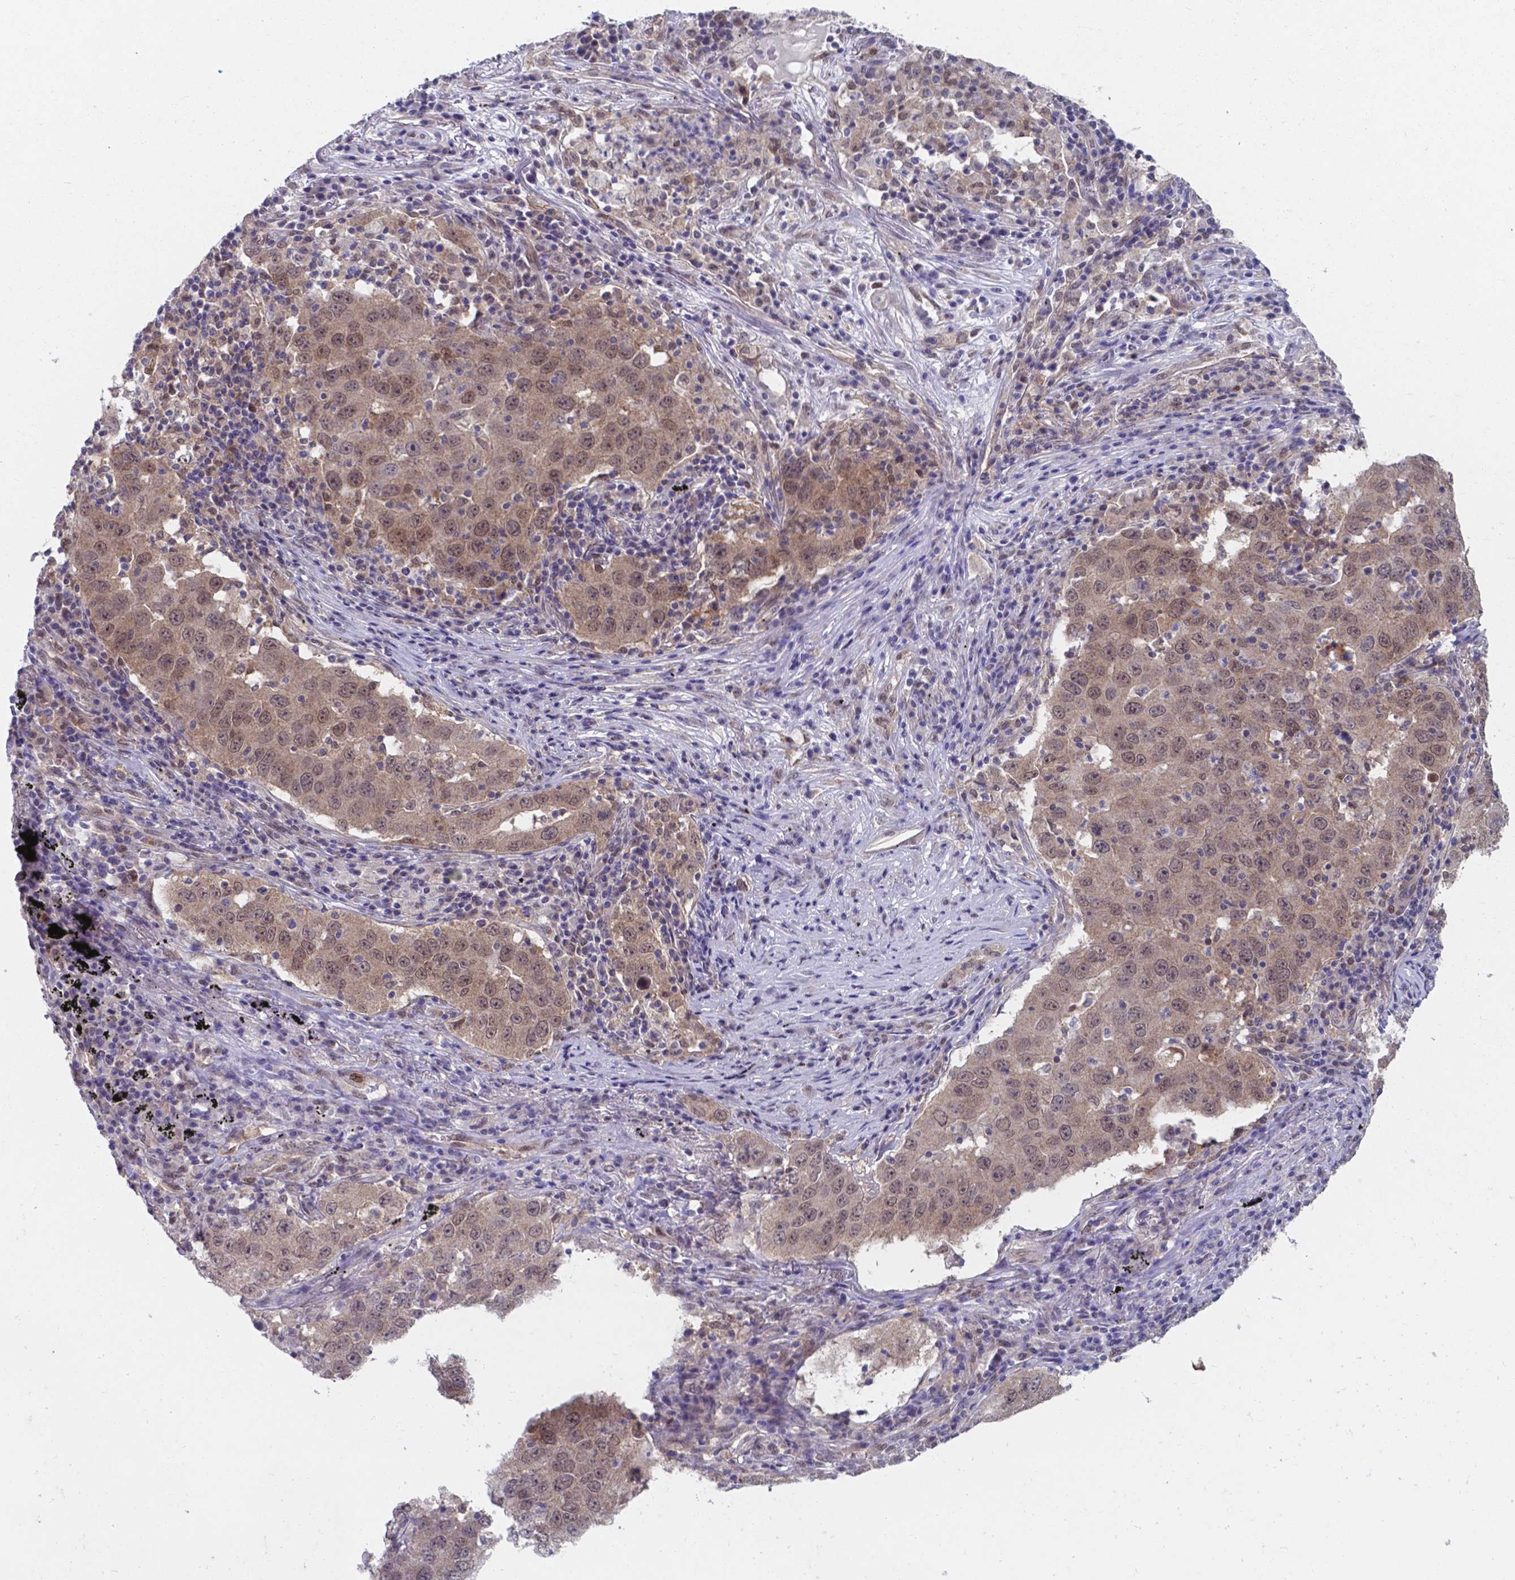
{"staining": {"intensity": "weak", "quantity": ">75%", "location": "cytoplasmic/membranous,nuclear"}, "tissue": "lung cancer", "cell_type": "Tumor cells", "image_type": "cancer", "snomed": [{"axis": "morphology", "description": "Adenocarcinoma, NOS"}, {"axis": "topography", "description": "Lung"}], "caption": "Human lung adenocarcinoma stained with a brown dye shows weak cytoplasmic/membranous and nuclear positive expression in approximately >75% of tumor cells.", "gene": "UBE2E2", "patient": {"sex": "male", "age": 73}}